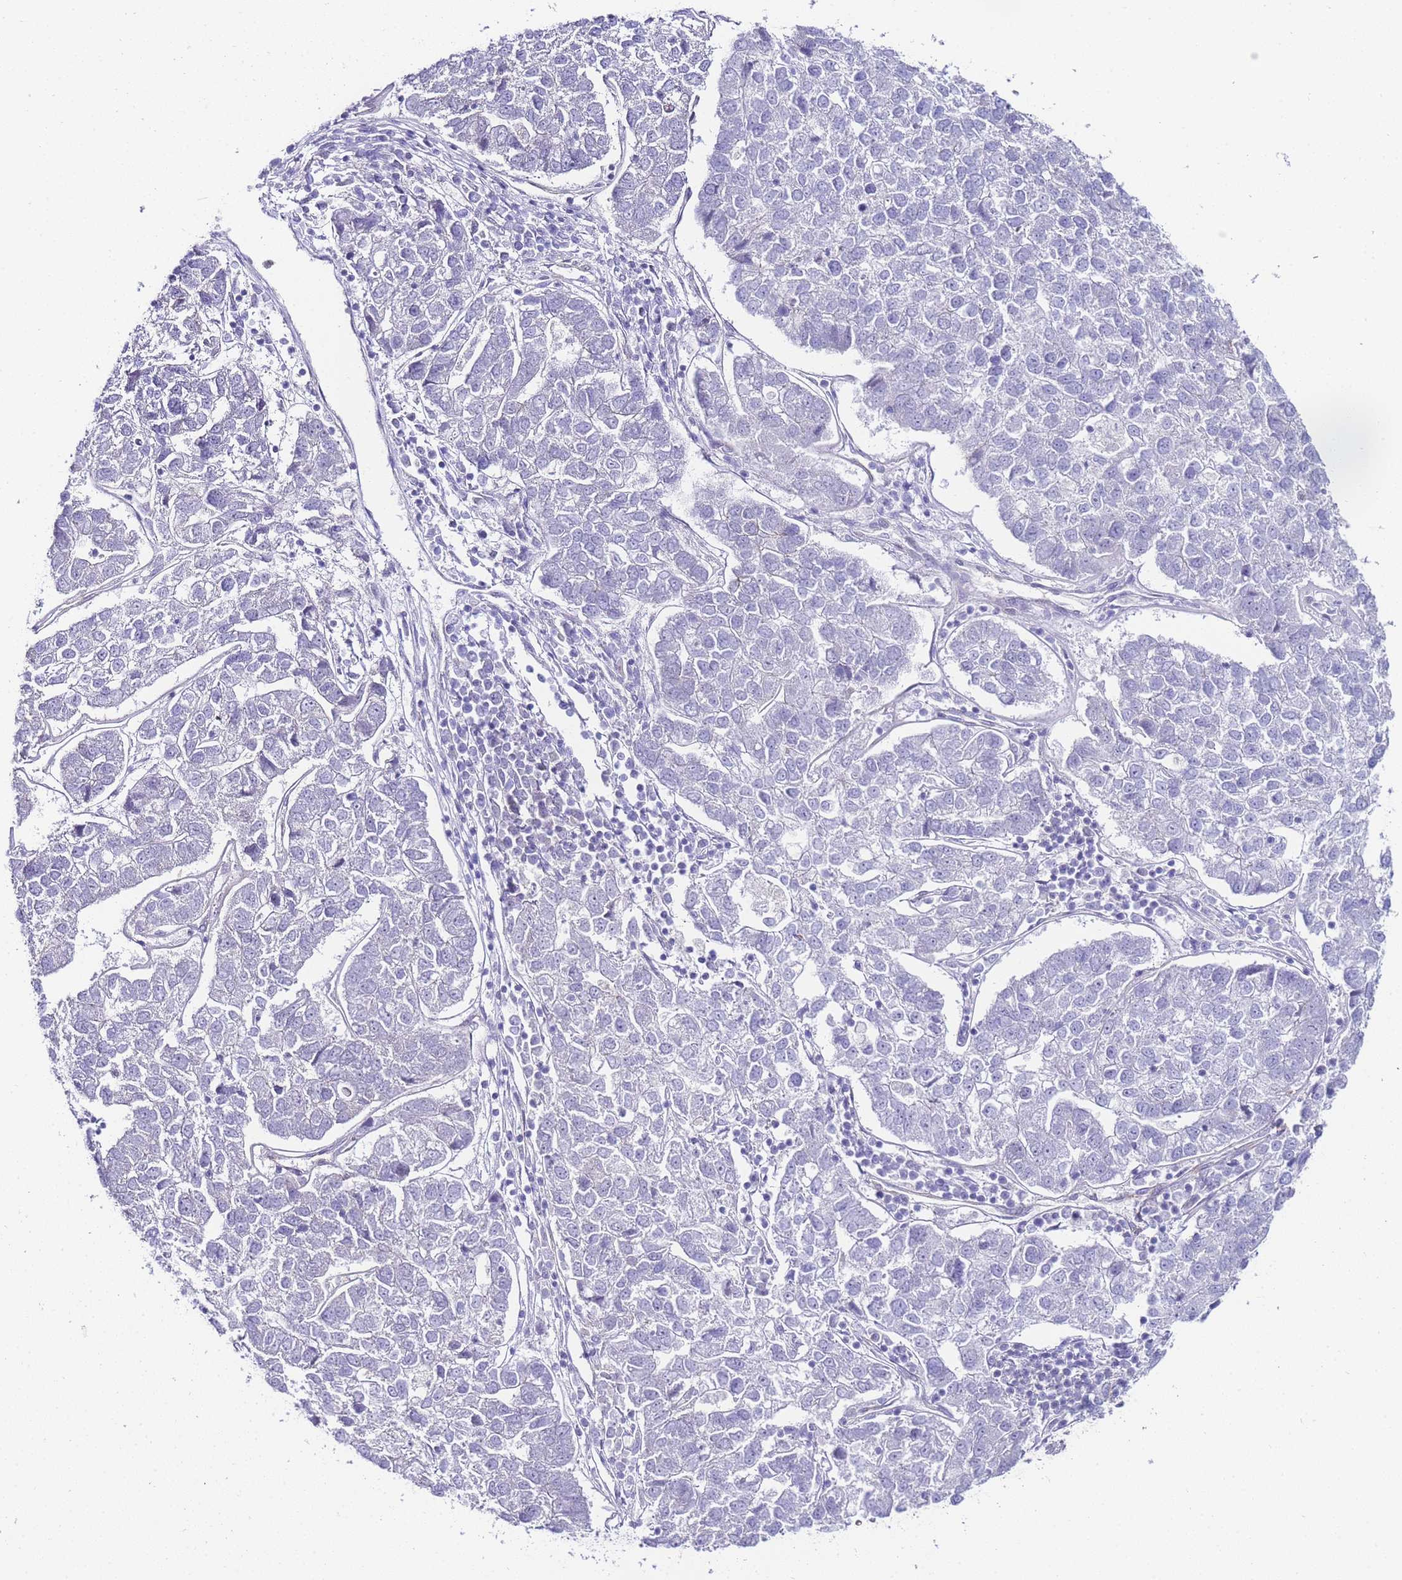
{"staining": {"intensity": "negative", "quantity": "none", "location": "none"}, "tissue": "pancreatic cancer", "cell_type": "Tumor cells", "image_type": "cancer", "snomed": [{"axis": "morphology", "description": "Adenocarcinoma, NOS"}, {"axis": "topography", "description": "Pancreas"}], "caption": "Immunohistochemistry of human pancreatic adenocarcinoma demonstrates no expression in tumor cells.", "gene": "PDCD7", "patient": {"sex": "female", "age": 61}}